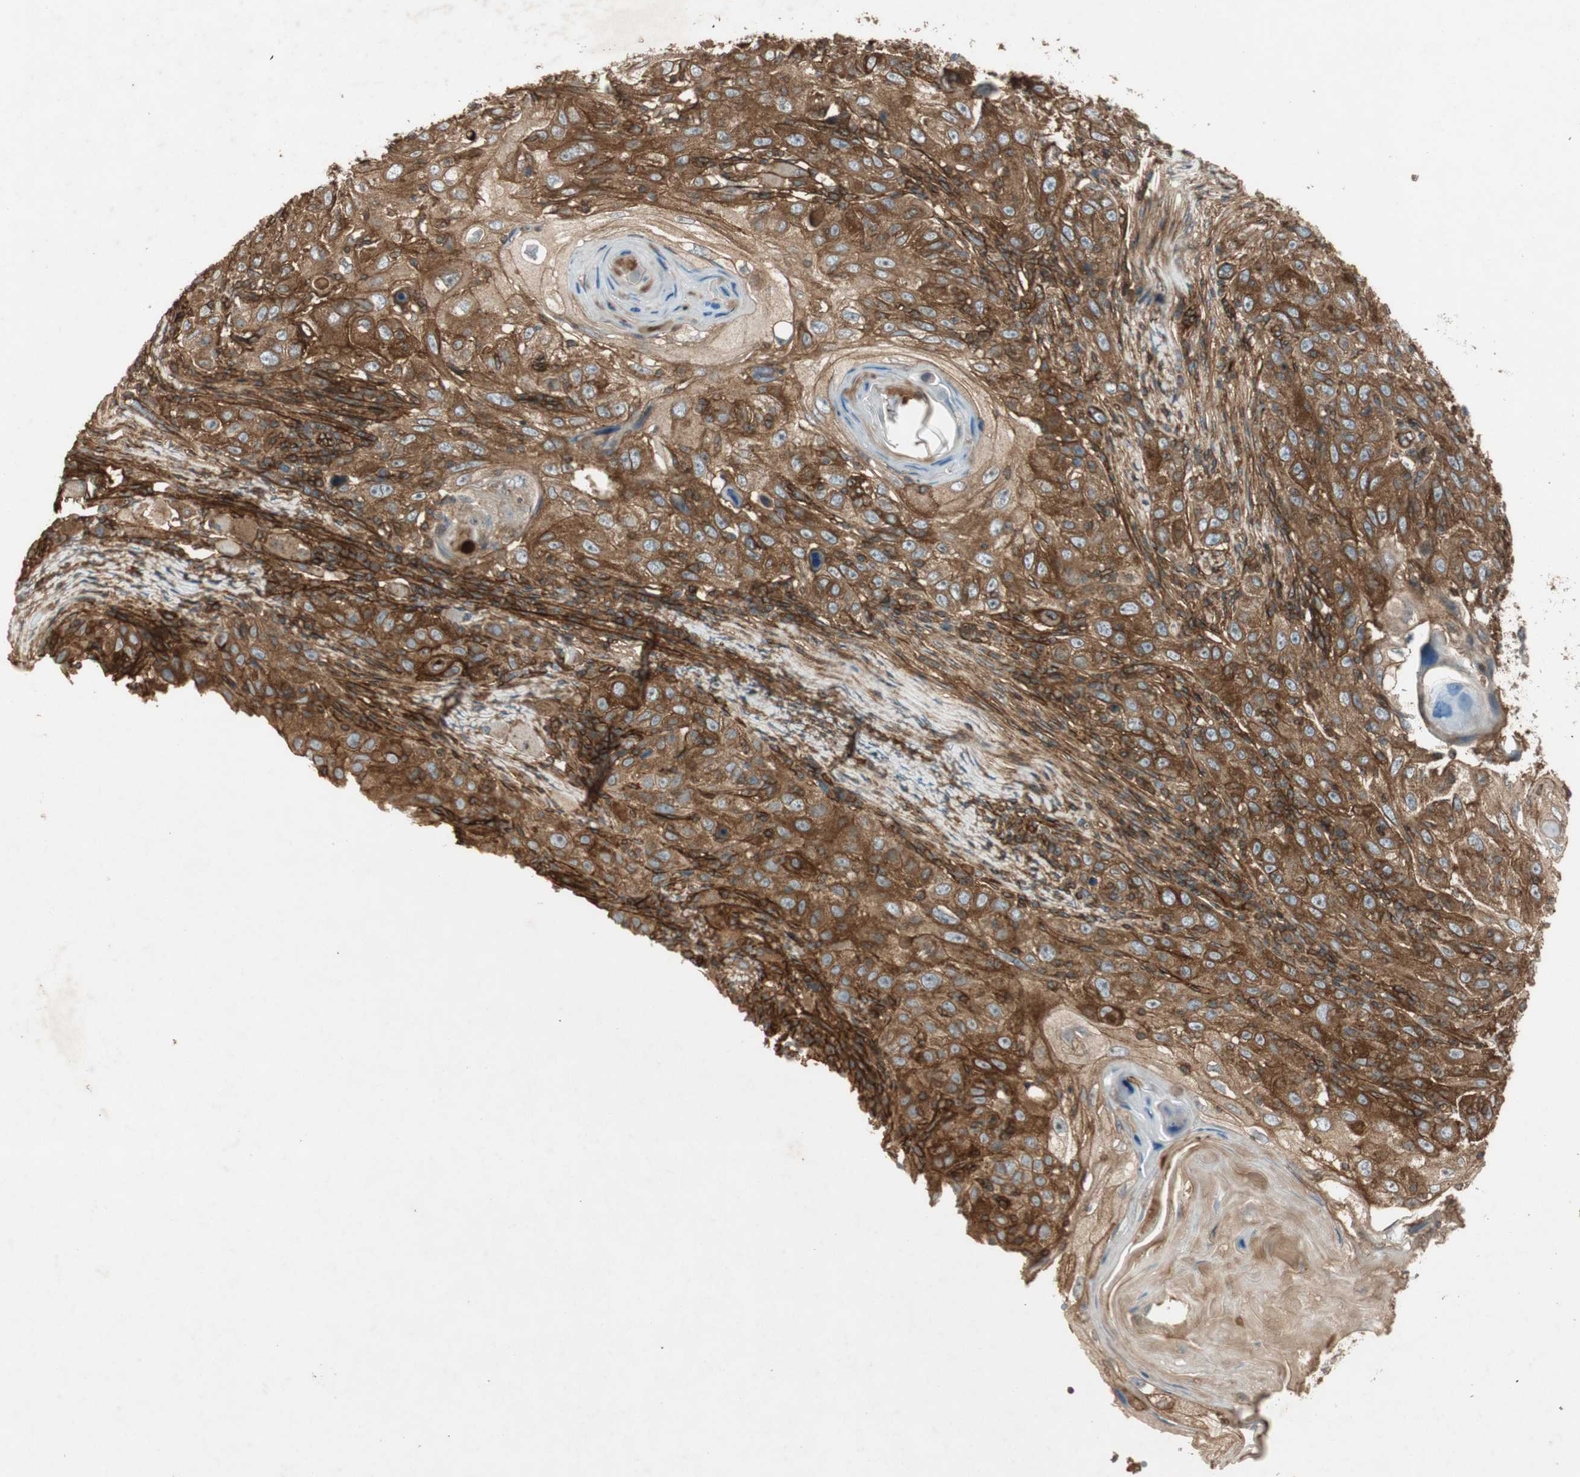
{"staining": {"intensity": "strong", "quantity": ">75%", "location": "cytoplasmic/membranous"}, "tissue": "skin cancer", "cell_type": "Tumor cells", "image_type": "cancer", "snomed": [{"axis": "morphology", "description": "Squamous cell carcinoma, NOS"}, {"axis": "topography", "description": "Skin"}], "caption": "Skin squamous cell carcinoma was stained to show a protein in brown. There is high levels of strong cytoplasmic/membranous staining in approximately >75% of tumor cells. The protein of interest is stained brown, and the nuclei are stained in blue (DAB (3,3'-diaminobenzidine) IHC with brightfield microscopy, high magnification).", "gene": "BTN3A3", "patient": {"sex": "female", "age": 88}}